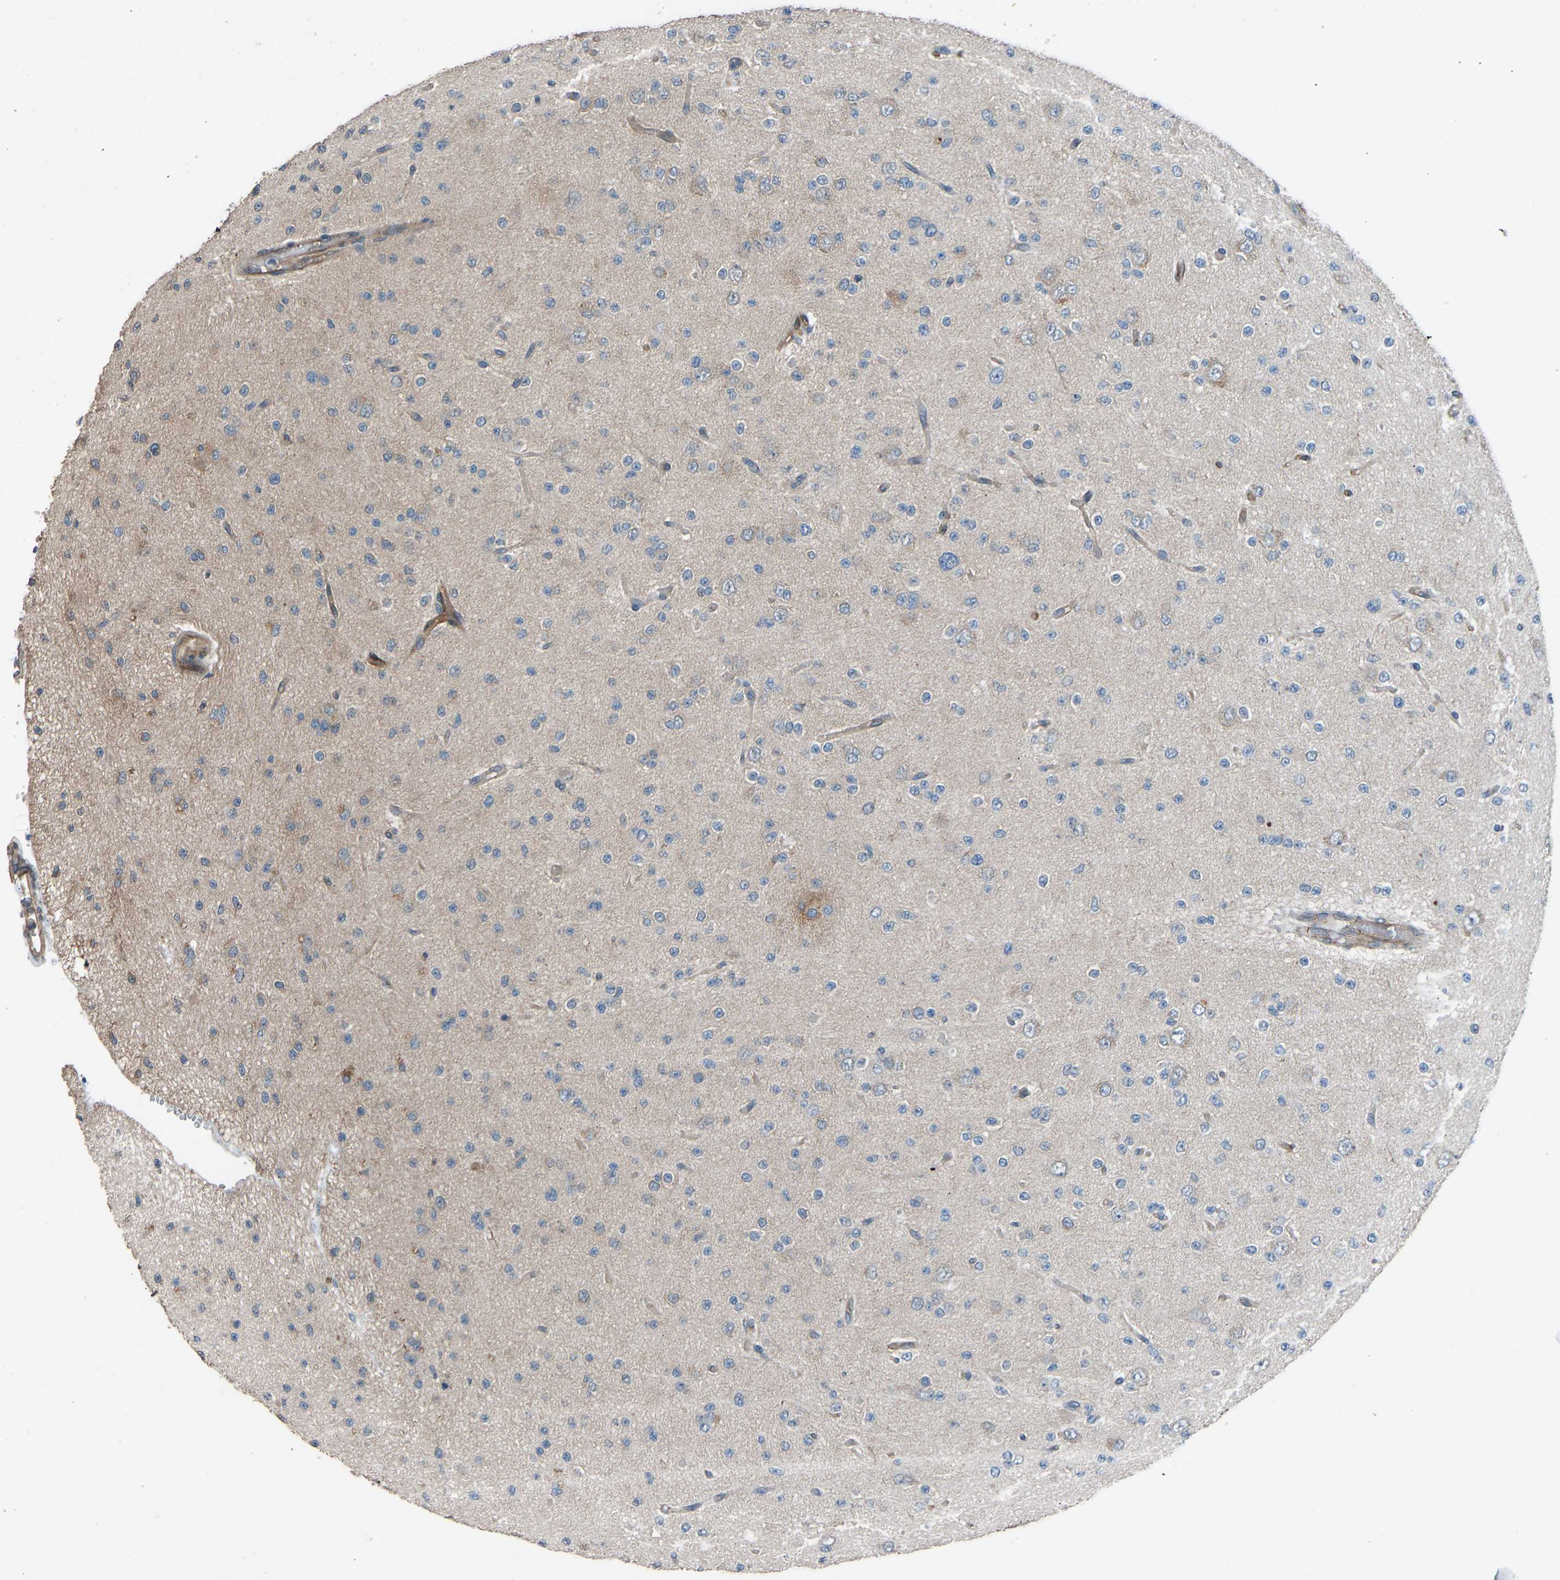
{"staining": {"intensity": "negative", "quantity": "none", "location": "none"}, "tissue": "glioma", "cell_type": "Tumor cells", "image_type": "cancer", "snomed": [{"axis": "morphology", "description": "Glioma, malignant, Low grade"}, {"axis": "topography", "description": "Brain"}], "caption": "A high-resolution micrograph shows immunohistochemistry (IHC) staining of glioma, which exhibits no significant expression in tumor cells.", "gene": "SLC43A1", "patient": {"sex": "male", "age": 38}}